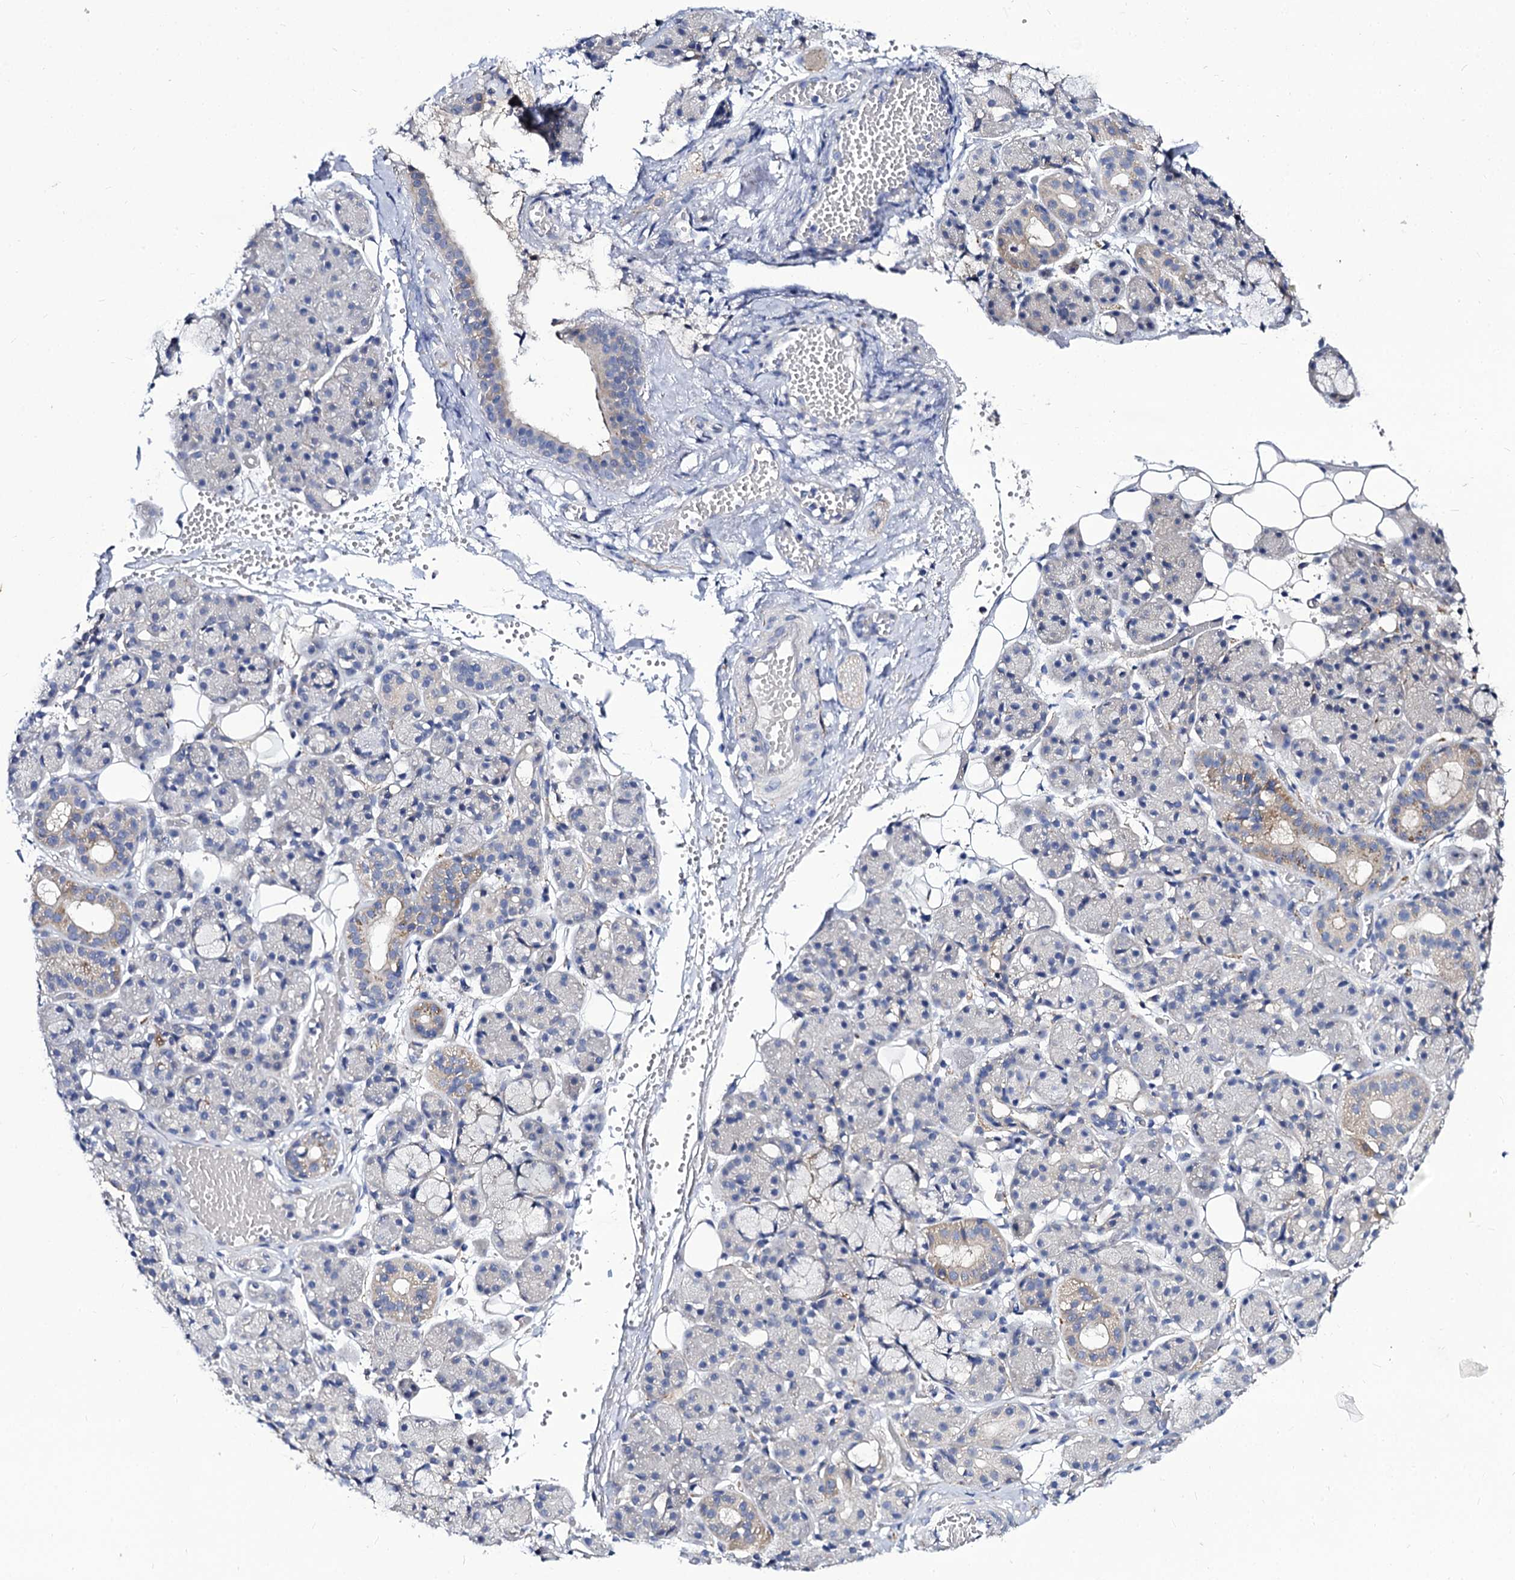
{"staining": {"intensity": "weak", "quantity": "<25%", "location": "cytoplasmic/membranous"}, "tissue": "salivary gland", "cell_type": "Glandular cells", "image_type": "normal", "snomed": [{"axis": "morphology", "description": "Normal tissue, NOS"}, {"axis": "topography", "description": "Salivary gland"}], "caption": "An immunohistochemistry image of unremarkable salivary gland is shown. There is no staining in glandular cells of salivary gland. (DAB IHC visualized using brightfield microscopy, high magnification).", "gene": "PANX2", "patient": {"sex": "male", "age": 63}}